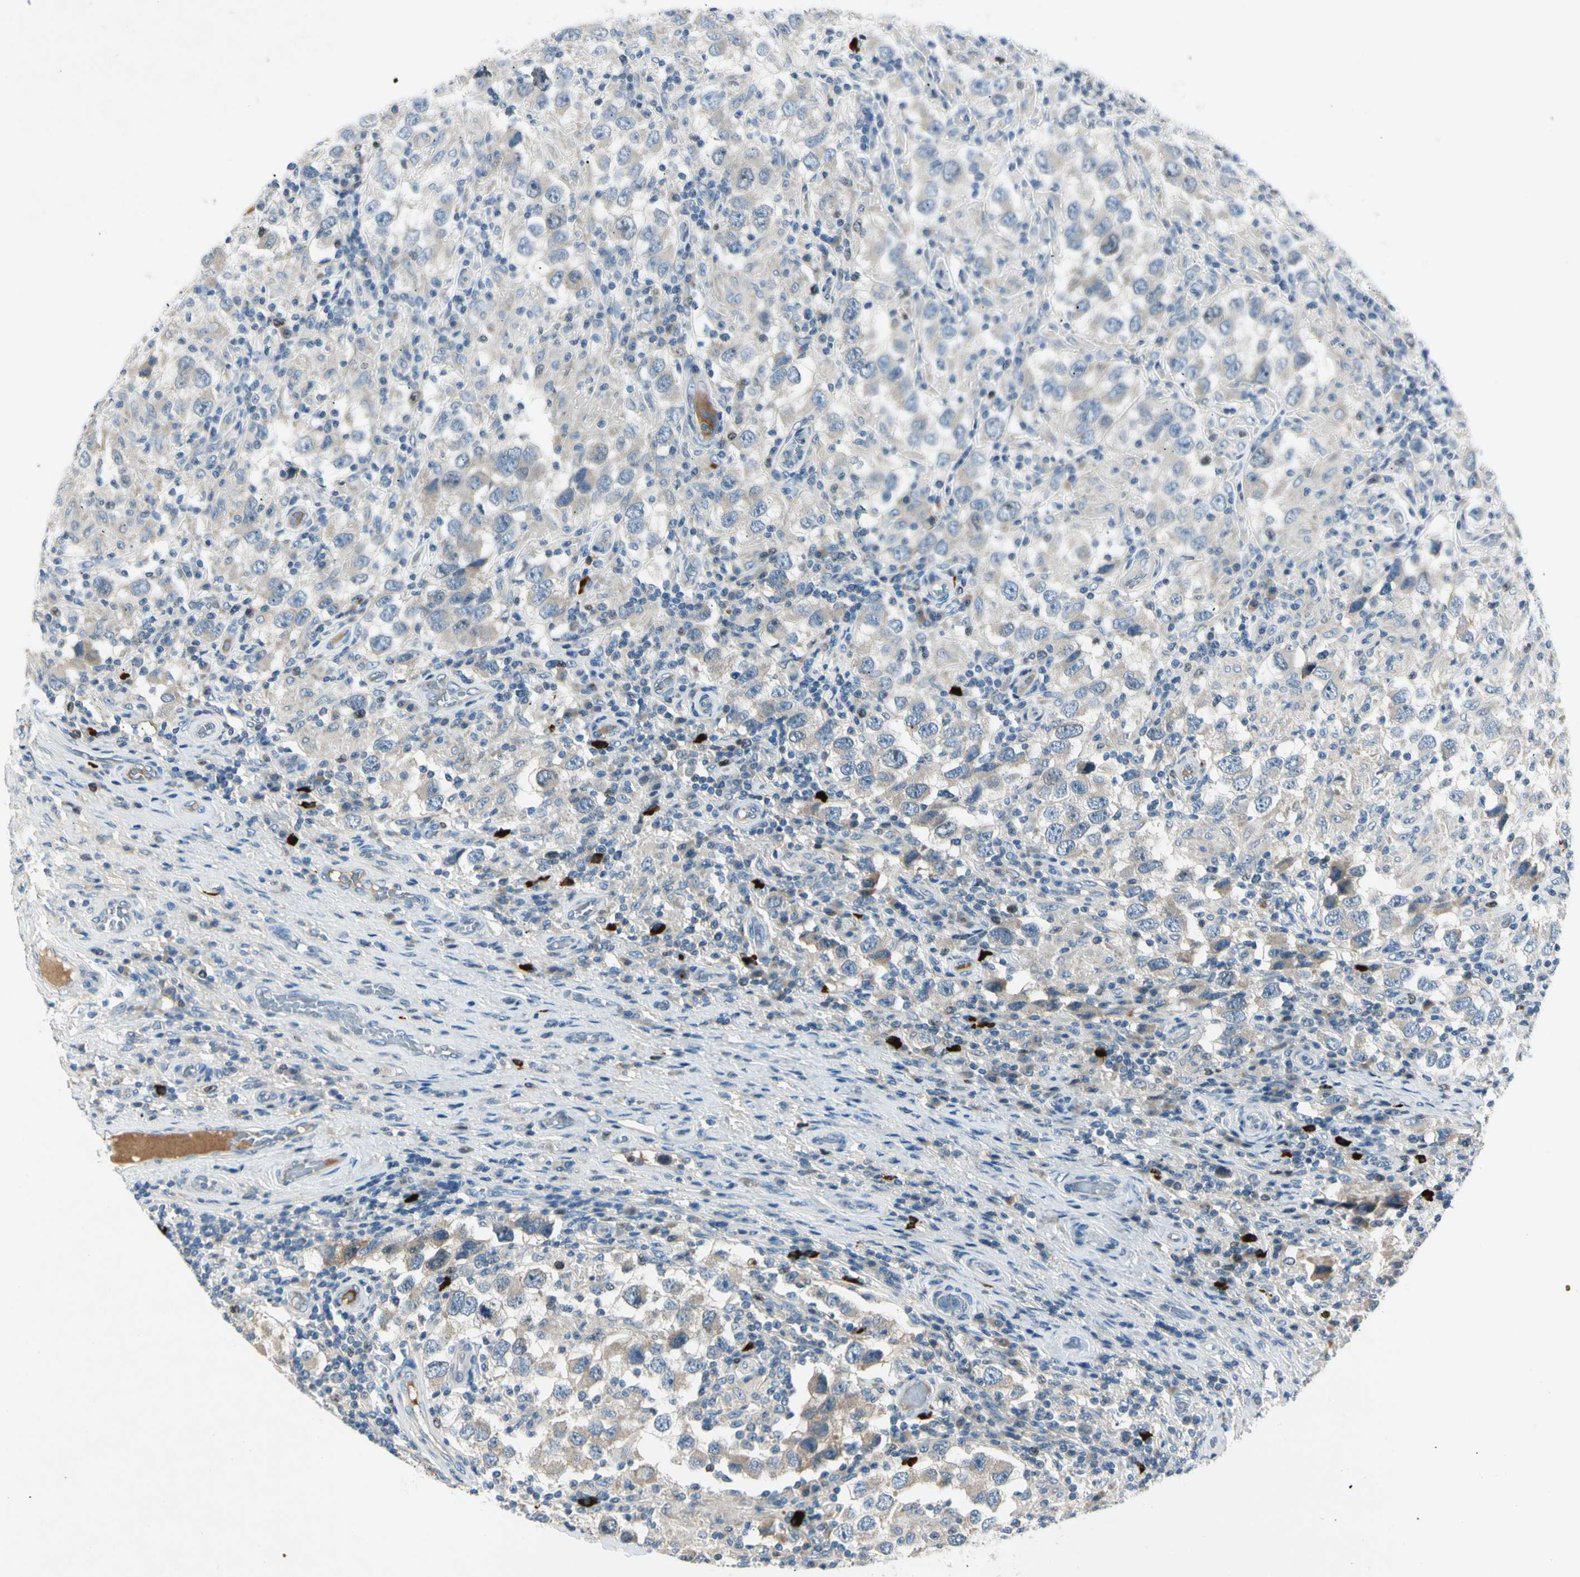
{"staining": {"intensity": "negative", "quantity": "none", "location": "none"}, "tissue": "testis cancer", "cell_type": "Tumor cells", "image_type": "cancer", "snomed": [{"axis": "morphology", "description": "Carcinoma, Embryonal, NOS"}, {"axis": "topography", "description": "Testis"}], "caption": "Protein analysis of testis embryonal carcinoma displays no significant positivity in tumor cells.", "gene": "PITX1", "patient": {"sex": "male", "age": 21}}